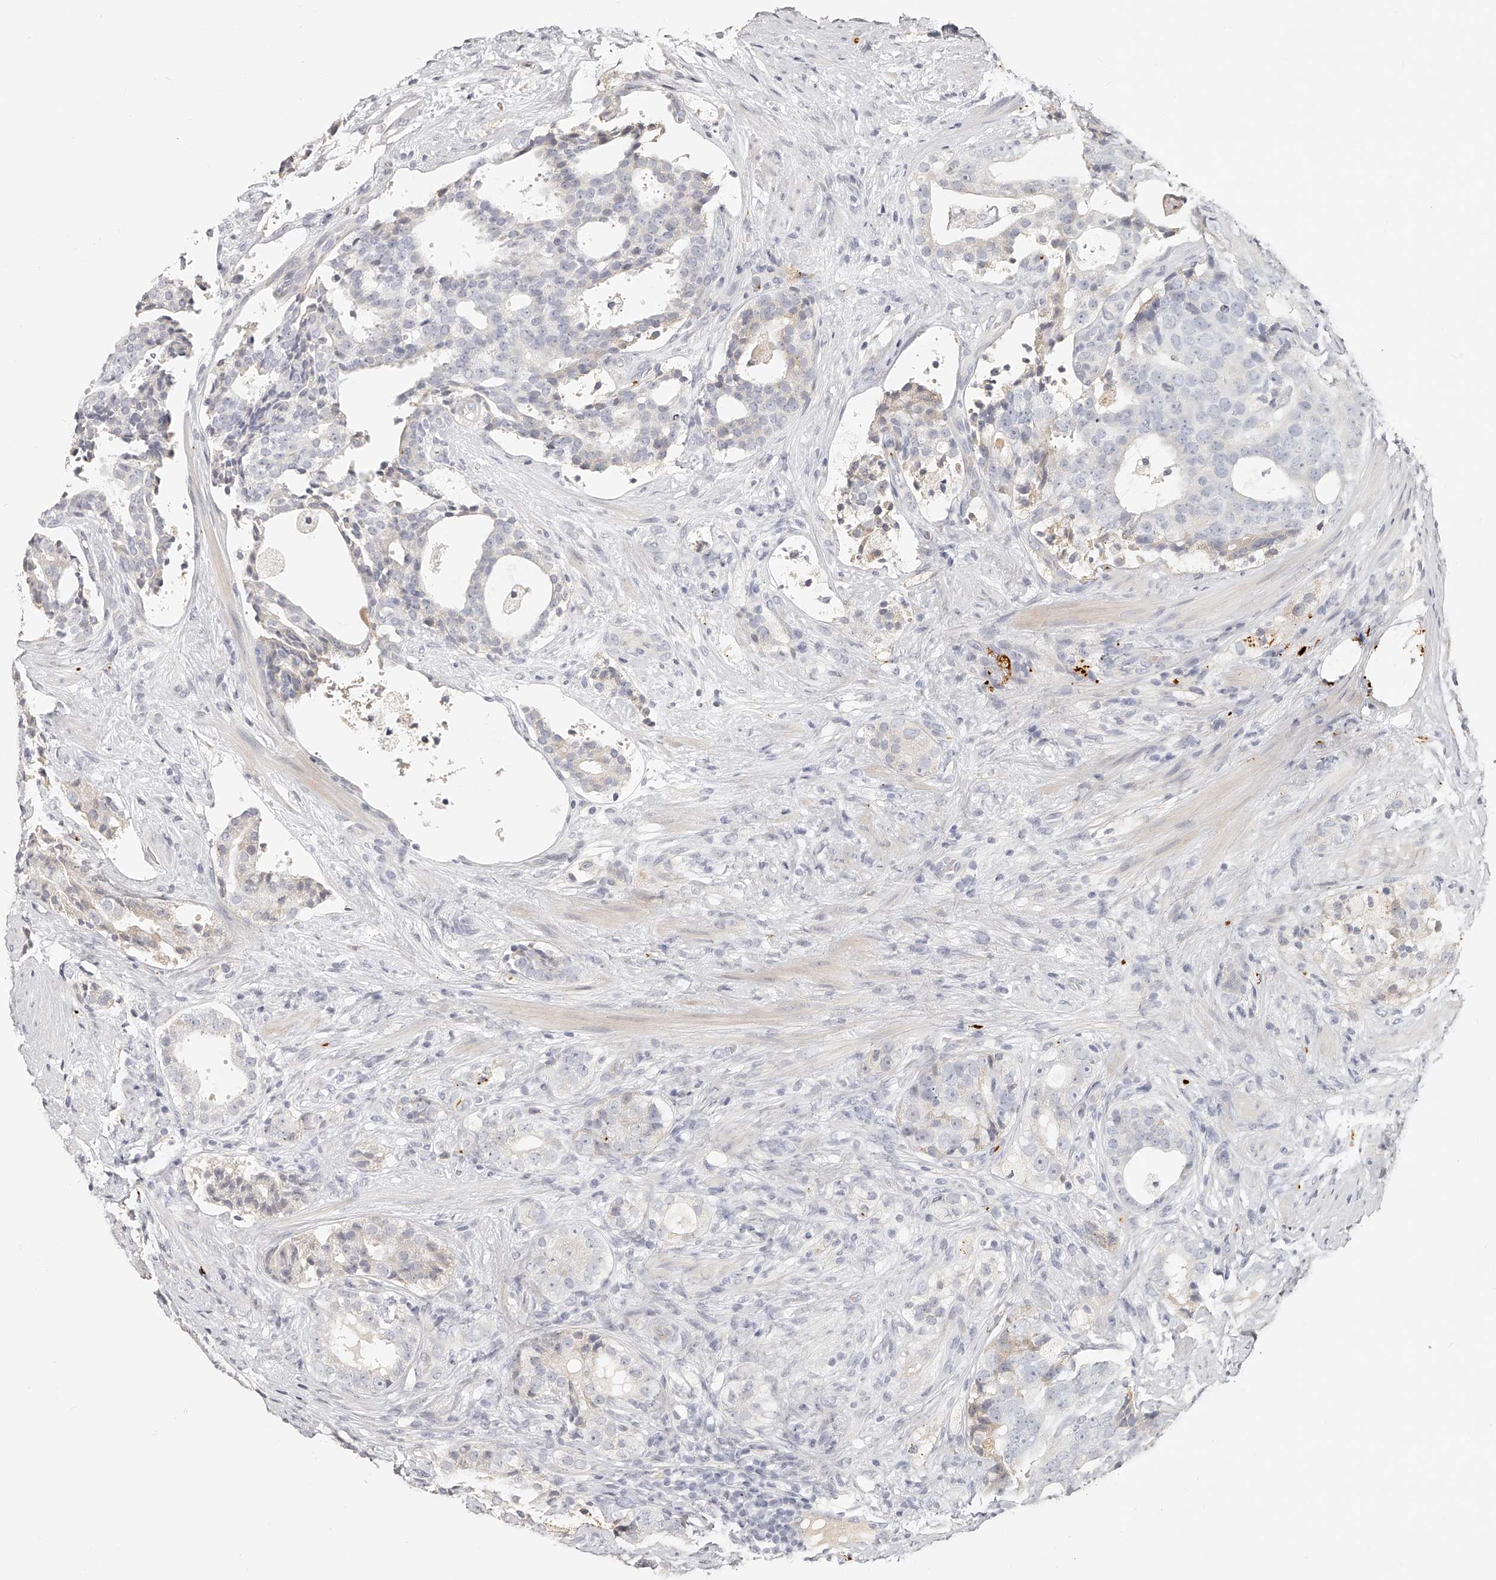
{"staining": {"intensity": "weak", "quantity": "<25%", "location": "cytoplasmic/membranous"}, "tissue": "prostate cancer", "cell_type": "Tumor cells", "image_type": "cancer", "snomed": [{"axis": "morphology", "description": "Adenocarcinoma, High grade"}, {"axis": "topography", "description": "Prostate"}], "caption": "High power microscopy photomicrograph of an immunohistochemistry photomicrograph of prostate cancer, revealing no significant expression in tumor cells.", "gene": "ITGB3", "patient": {"sex": "male", "age": 56}}